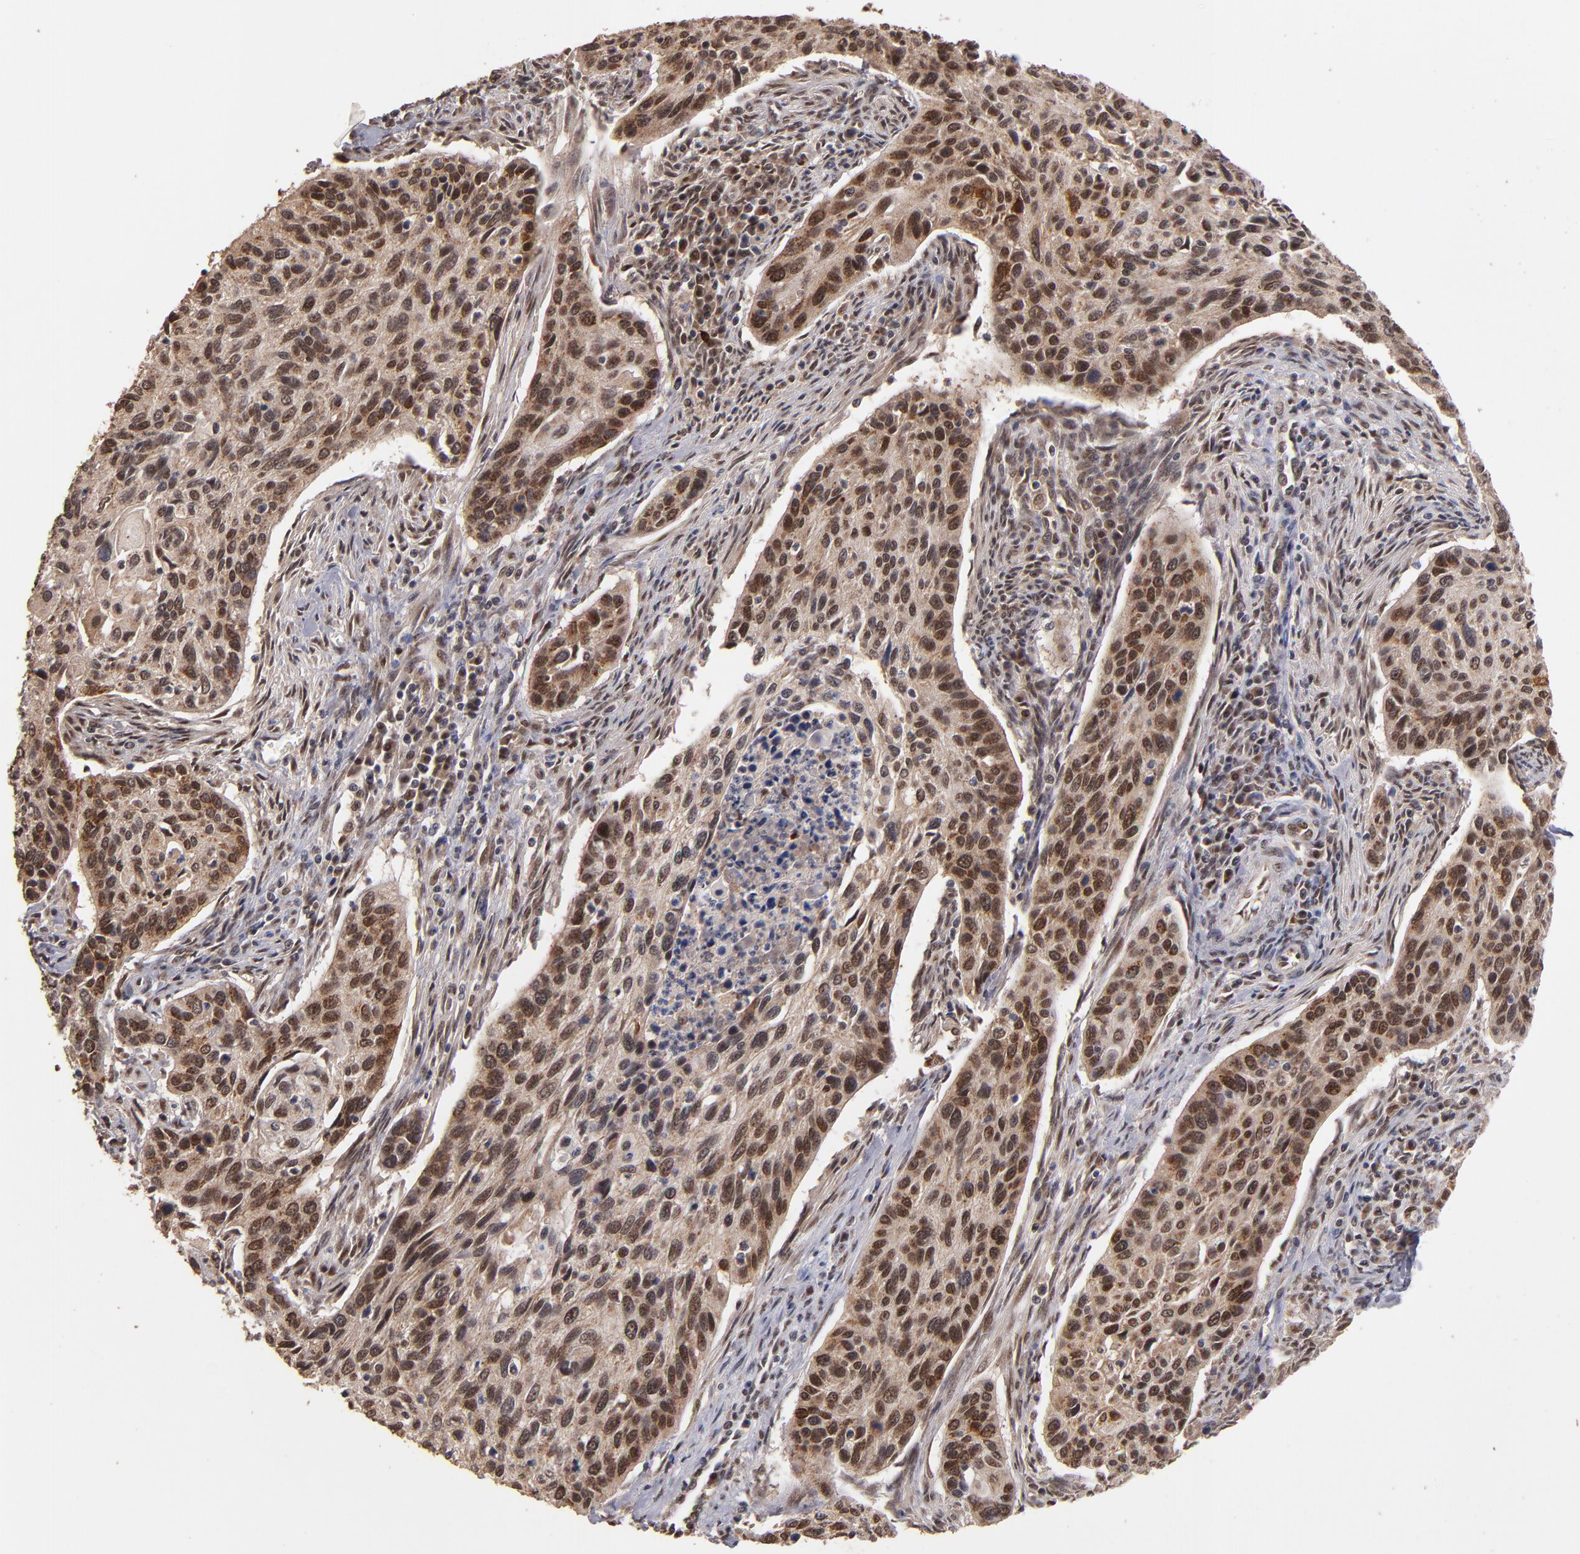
{"staining": {"intensity": "moderate", "quantity": ">75%", "location": "nuclear"}, "tissue": "cervical cancer", "cell_type": "Tumor cells", "image_type": "cancer", "snomed": [{"axis": "morphology", "description": "Squamous cell carcinoma, NOS"}, {"axis": "topography", "description": "Cervix"}], "caption": "About >75% of tumor cells in cervical cancer show moderate nuclear protein expression as visualized by brown immunohistochemical staining.", "gene": "EAPP", "patient": {"sex": "female", "age": 57}}